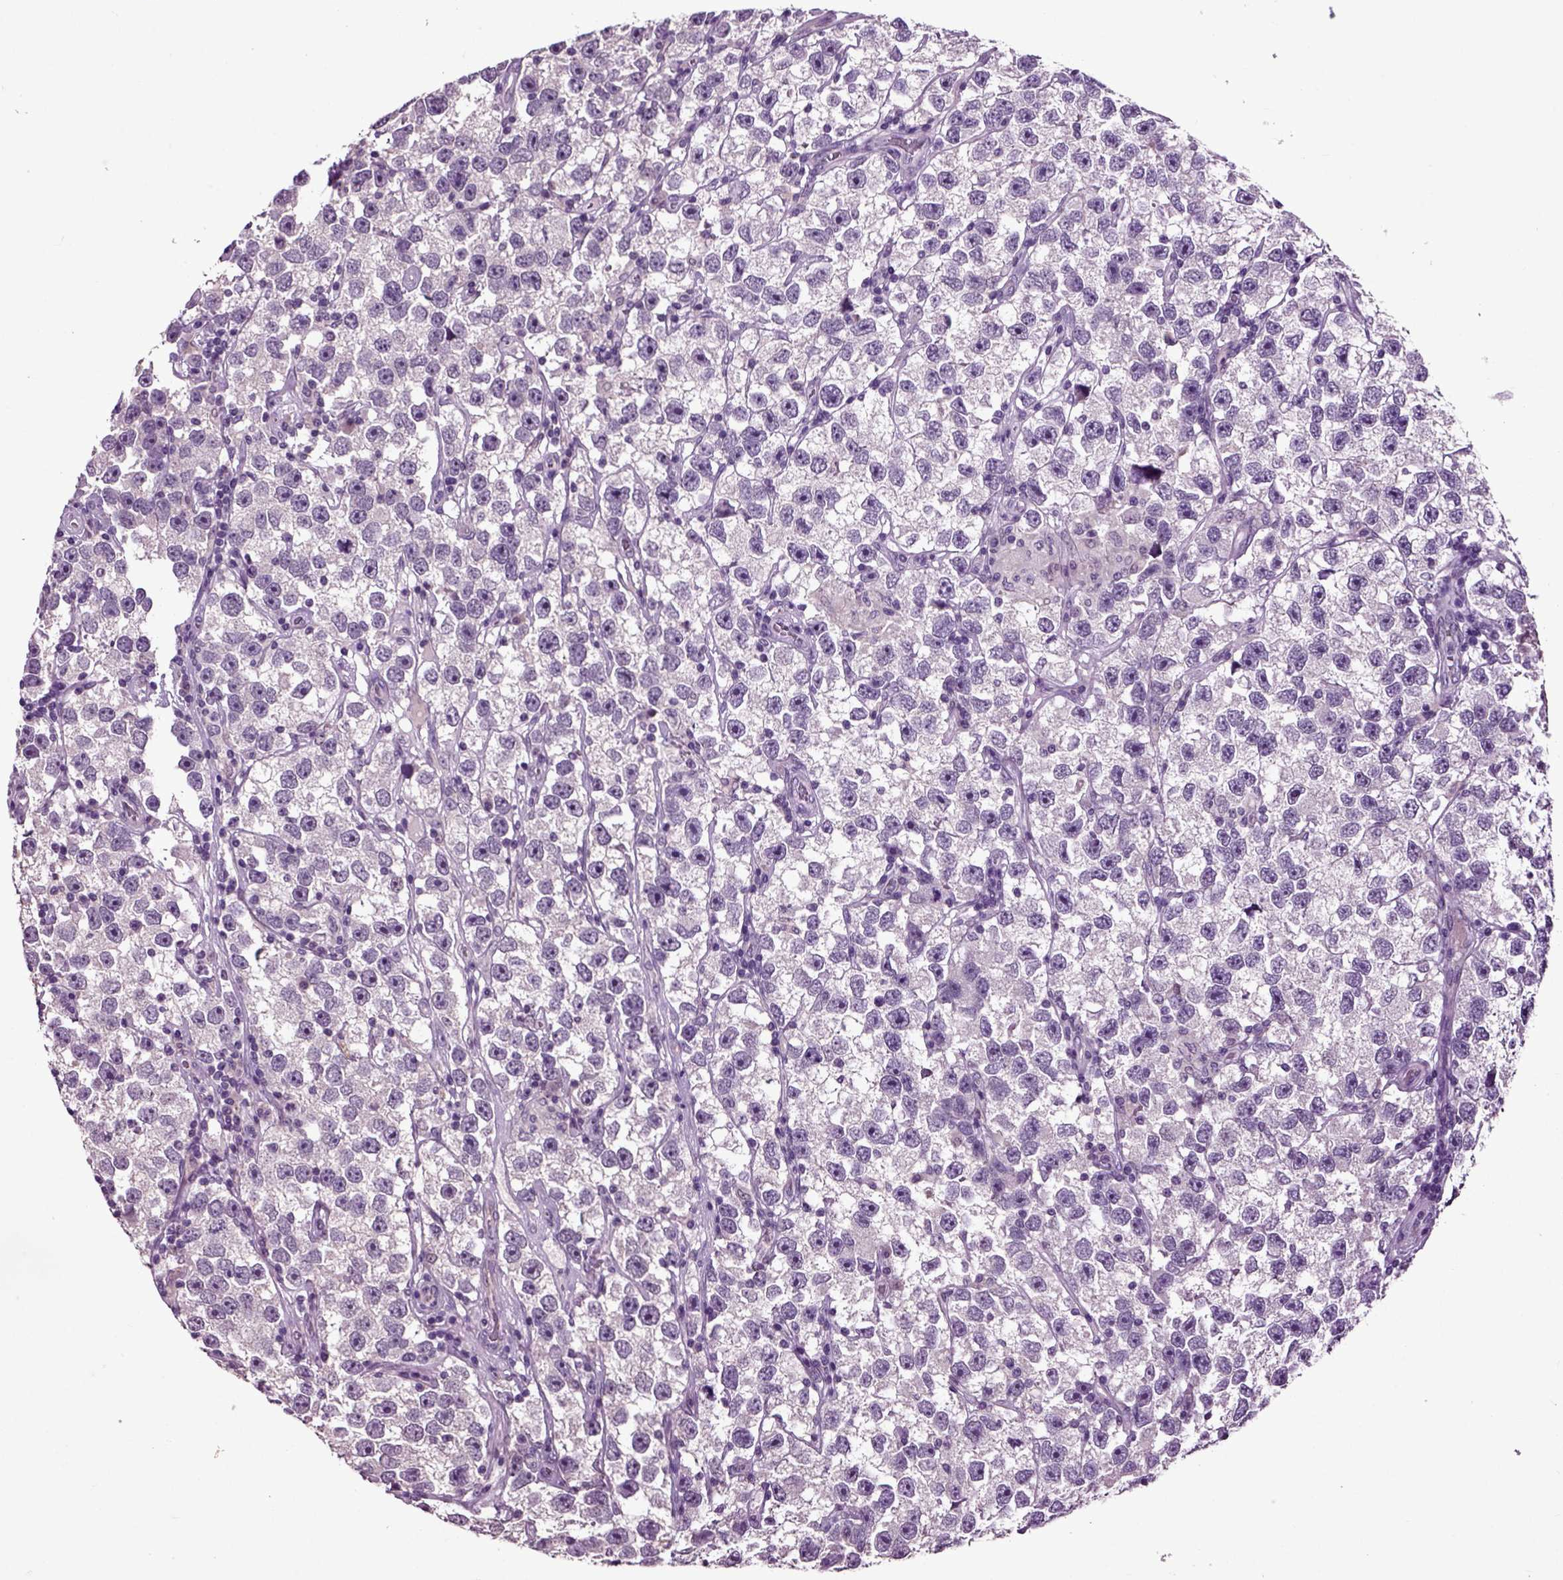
{"staining": {"intensity": "negative", "quantity": "none", "location": "none"}, "tissue": "testis cancer", "cell_type": "Tumor cells", "image_type": "cancer", "snomed": [{"axis": "morphology", "description": "Seminoma, NOS"}, {"axis": "topography", "description": "Testis"}], "caption": "Human testis seminoma stained for a protein using immunohistochemistry (IHC) reveals no staining in tumor cells.", "gene": "CRHR1", "patient": {"sex": "male", "age": 26}}